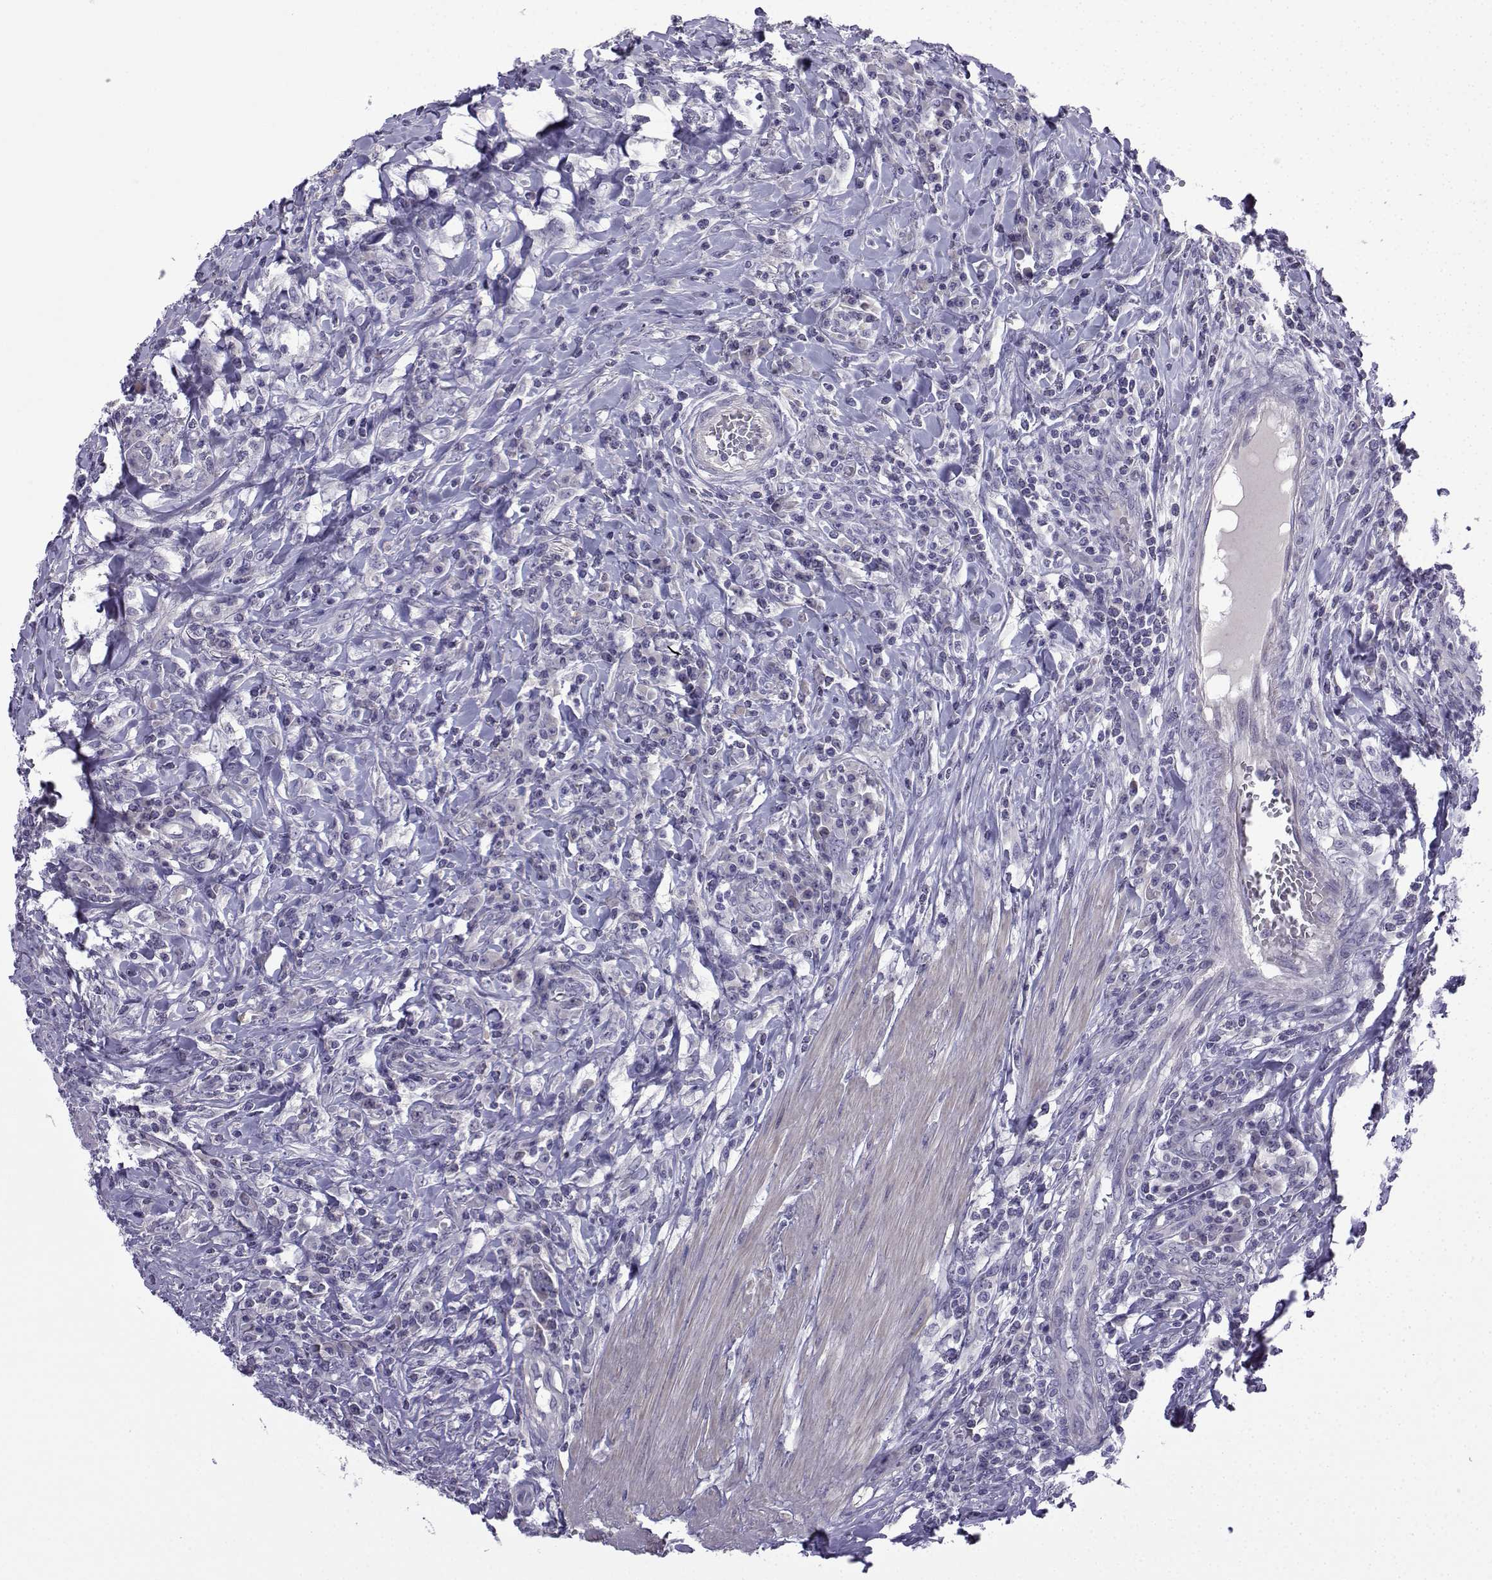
{"staining": {"intensity": "negative", "quantity": "none", "location": "none"}, "tissue": "colorectal cancer", "cell_type": "Tumor cells", "image_type": "cancer", "snomed": [{"axis": "morphology", "description": "Adenocarcinoma, NOS"}, {"axis": "topography", "description": "Colon"}], "caption": "This micrograph is of colorectal cancer (adenocarcinoma) stained with immunohistochemistry (IHC) to label a protein in brown with the nuclei are counter-stained blue. There is no staining in tumor cells. Brightfield microscopy of IHC stained with DAB (3,3'-diaminobenzidine) (brown) and hematoxylin (blue), captured at high magnification.", "gene": "SPACA7", "patient": {"sex": "male", "age": 53}}